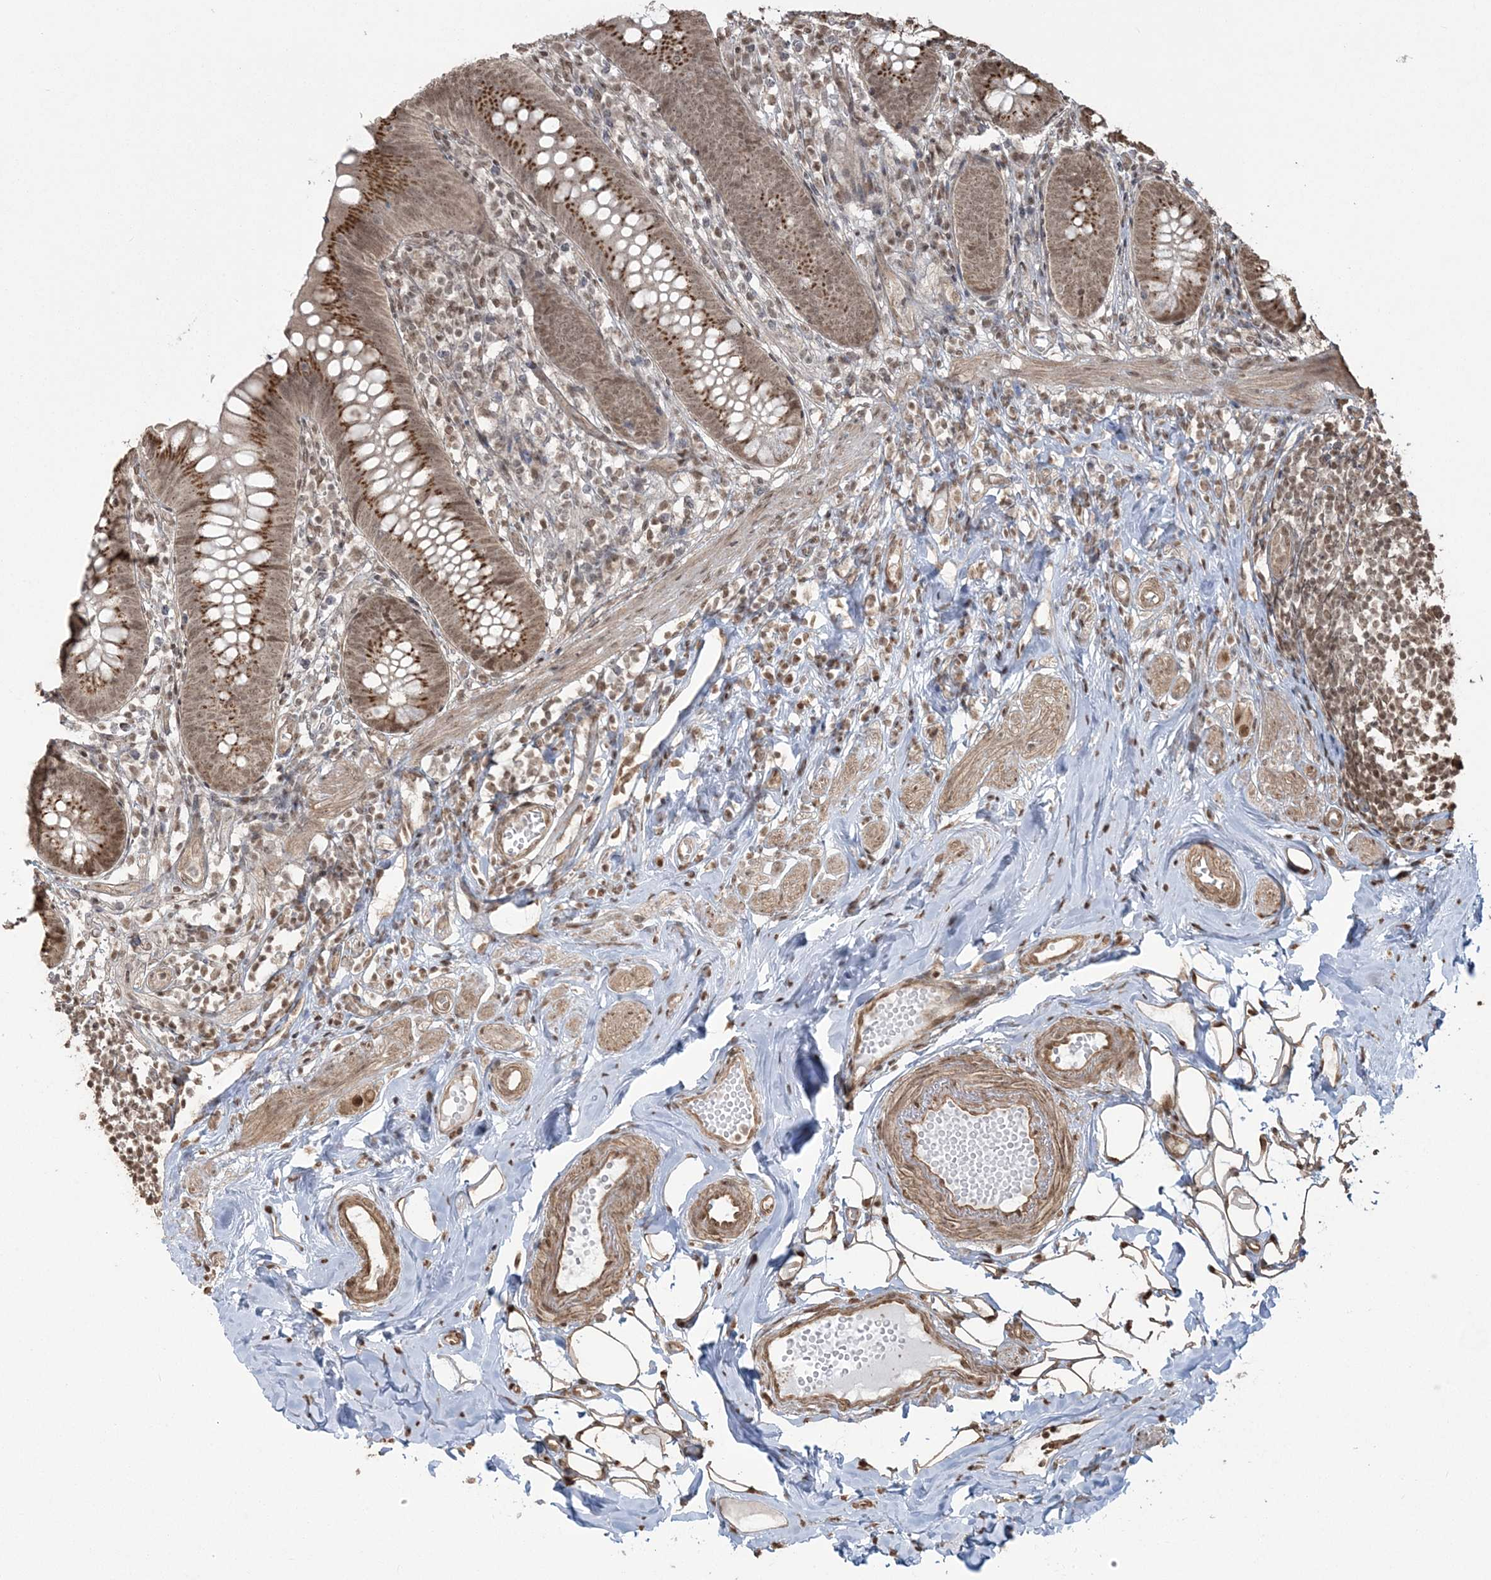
{"staining": {"intensity": "strong", "quantity": ">75%", "location": "cytoplasmic/membranous,nuclear"}, "tissue": "appendix", "cell_type": "Glandular cells", "image_type": "normal", "snomed": [{"axis": "morphology", "description": "Normal tissue, NOS"}, {"axis": "topography", "description": "Appendix"}], "caption": "Protein expression analysis of benign appendix demonstrates strong cytoplasmic/membranous,nuclear positivity in about >75% of glandular cells. (Brightfield microscopy of DAB IHC at high magnification).", "gene": "ZNF839", "patient": {"sex": "female", "age": 62}}